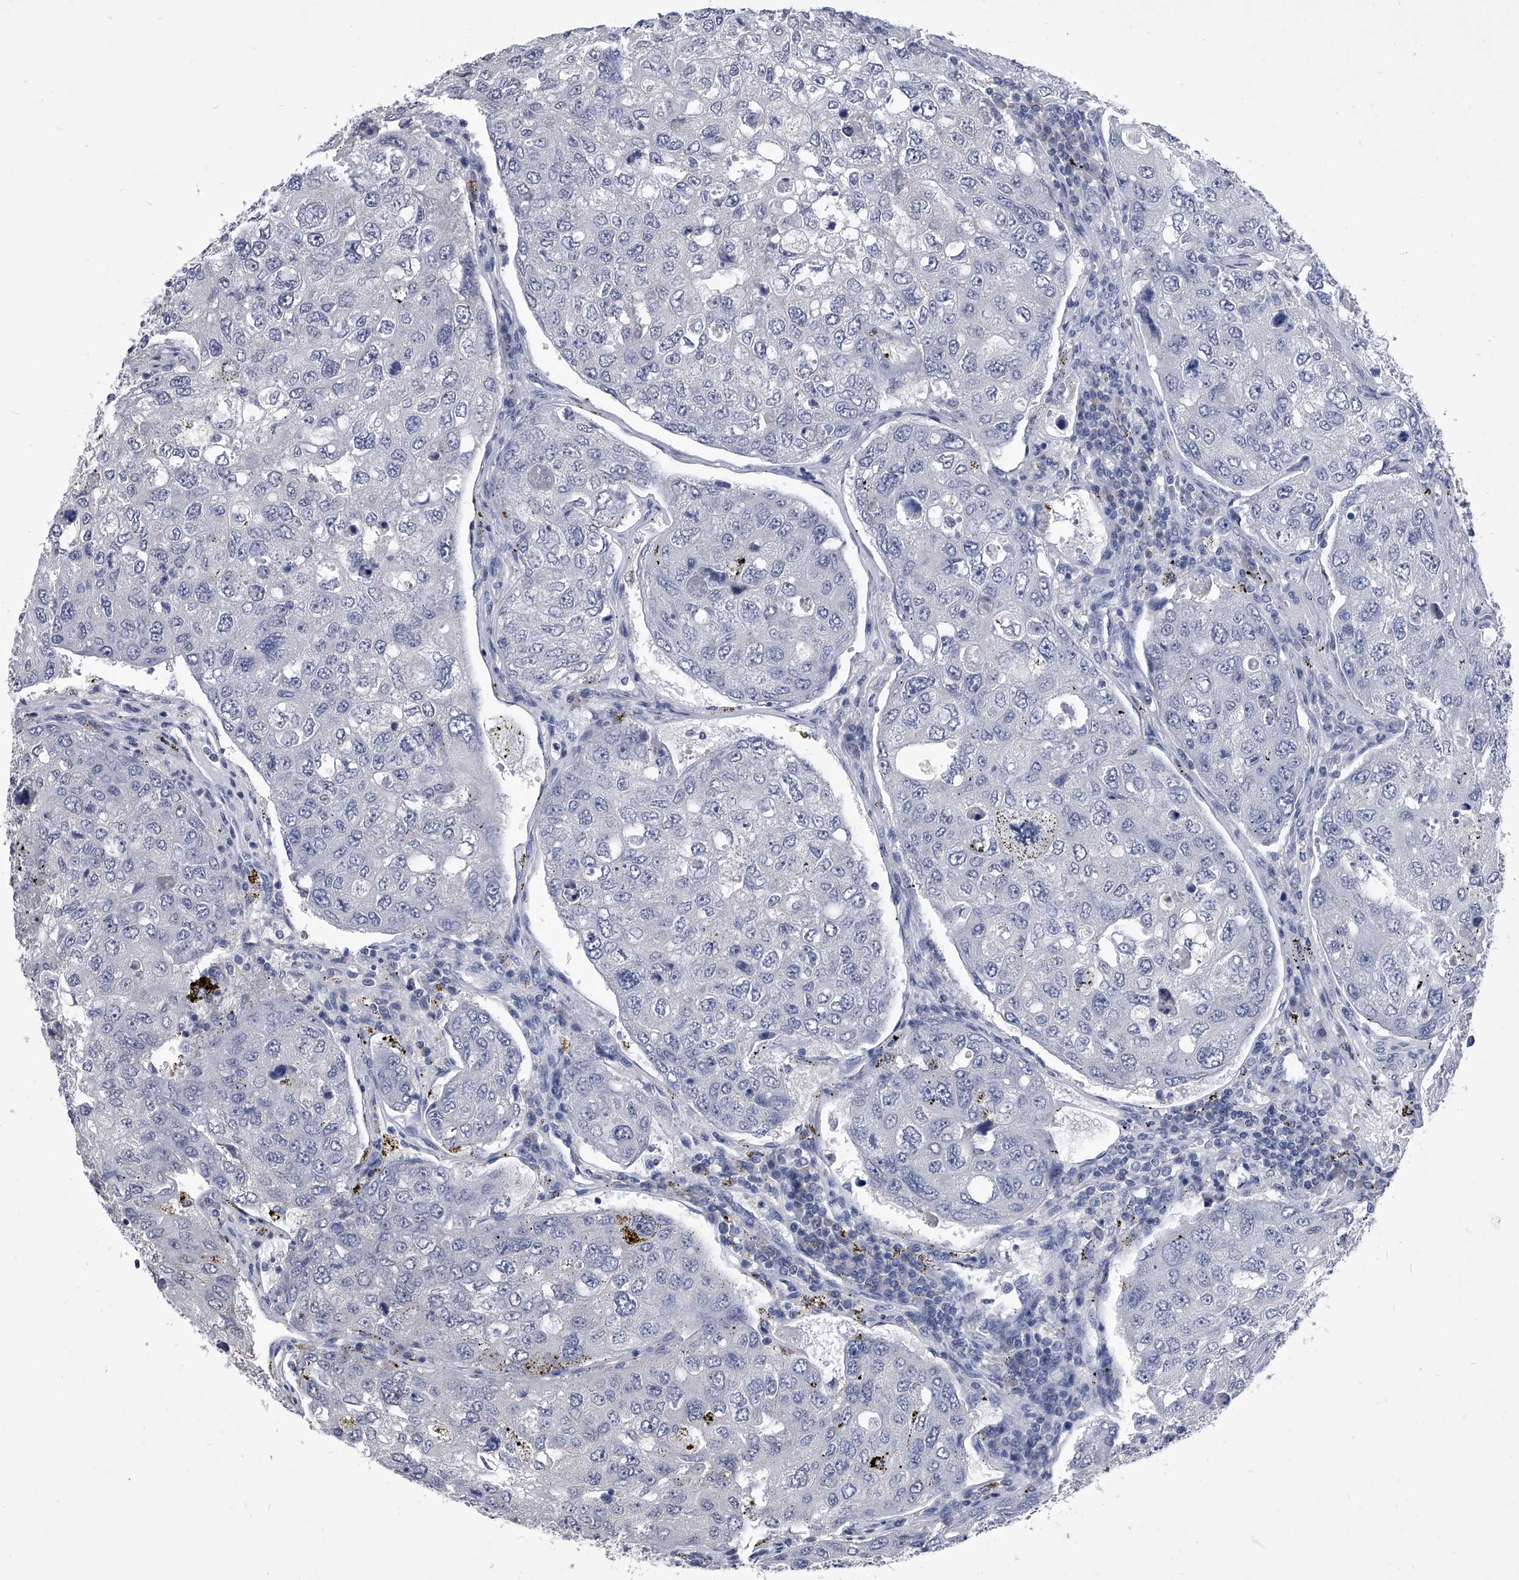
{"staining": {"intensity": "negative", "quantity": "none", "location": "none"}, "tissue": "urothelial cancer", "cell_type": "Tumor cells", "image_type": "cancer", "snomed": [{"axis": "morphology", "description": "Urothelial carcinoma, High grade"}, {"axis": "topography", "description": "Lymph node"}, {"axis": "topography", "description": "Urinary bladder"}], "caption": "Tumor cells show no significant positivity in urothelial cancer. (DAB (3,3'-diaminobenzidine) immunohistochemistry (IHC) visualized using brightfield microscopy, high magnification).", "gene": "BCAS1", "patient": {"sex": "male", "age": 51}}